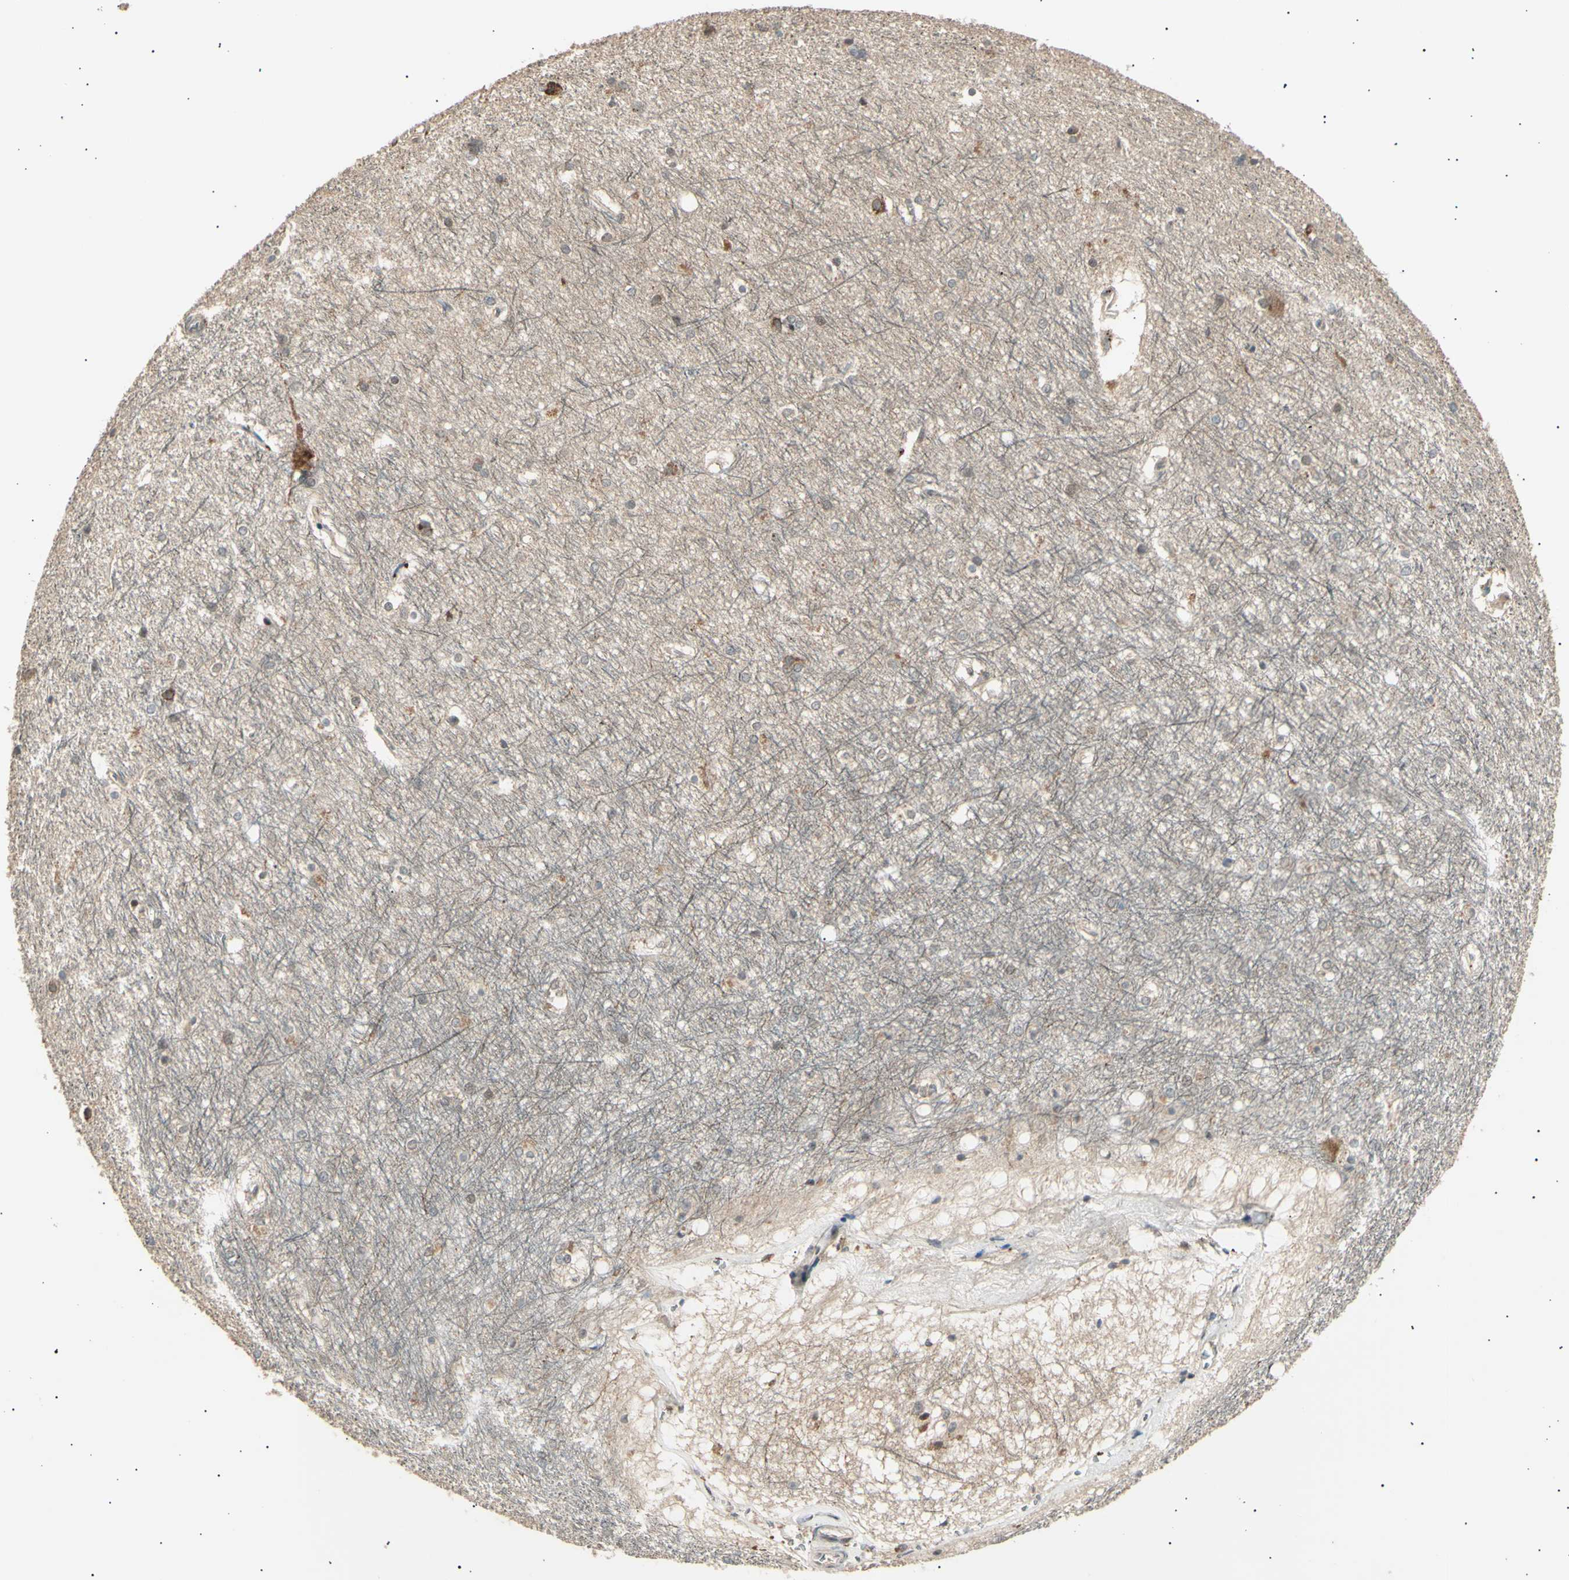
{"staining": {"intensity": "moderate", "quantity": "<25%", "location": "cytoplasmic/membranous"}, "tissue": "hippocampus", "cell_type": "Glial cells", "image_type": "normal", "snomed": [{"axis": "morphology", "description": "Normal tissue, NOS"}, {"axis": "topography", "description": "Hippocampus"}], "caption": "Protein staining by immunohistochemistry exhibits moderate cytoplasmic/membranous positivity in approximately <25% of glial cells in normal hippocampus.", "gene": "NUAK2", "patient": {"sex": "female", "age": 19}}